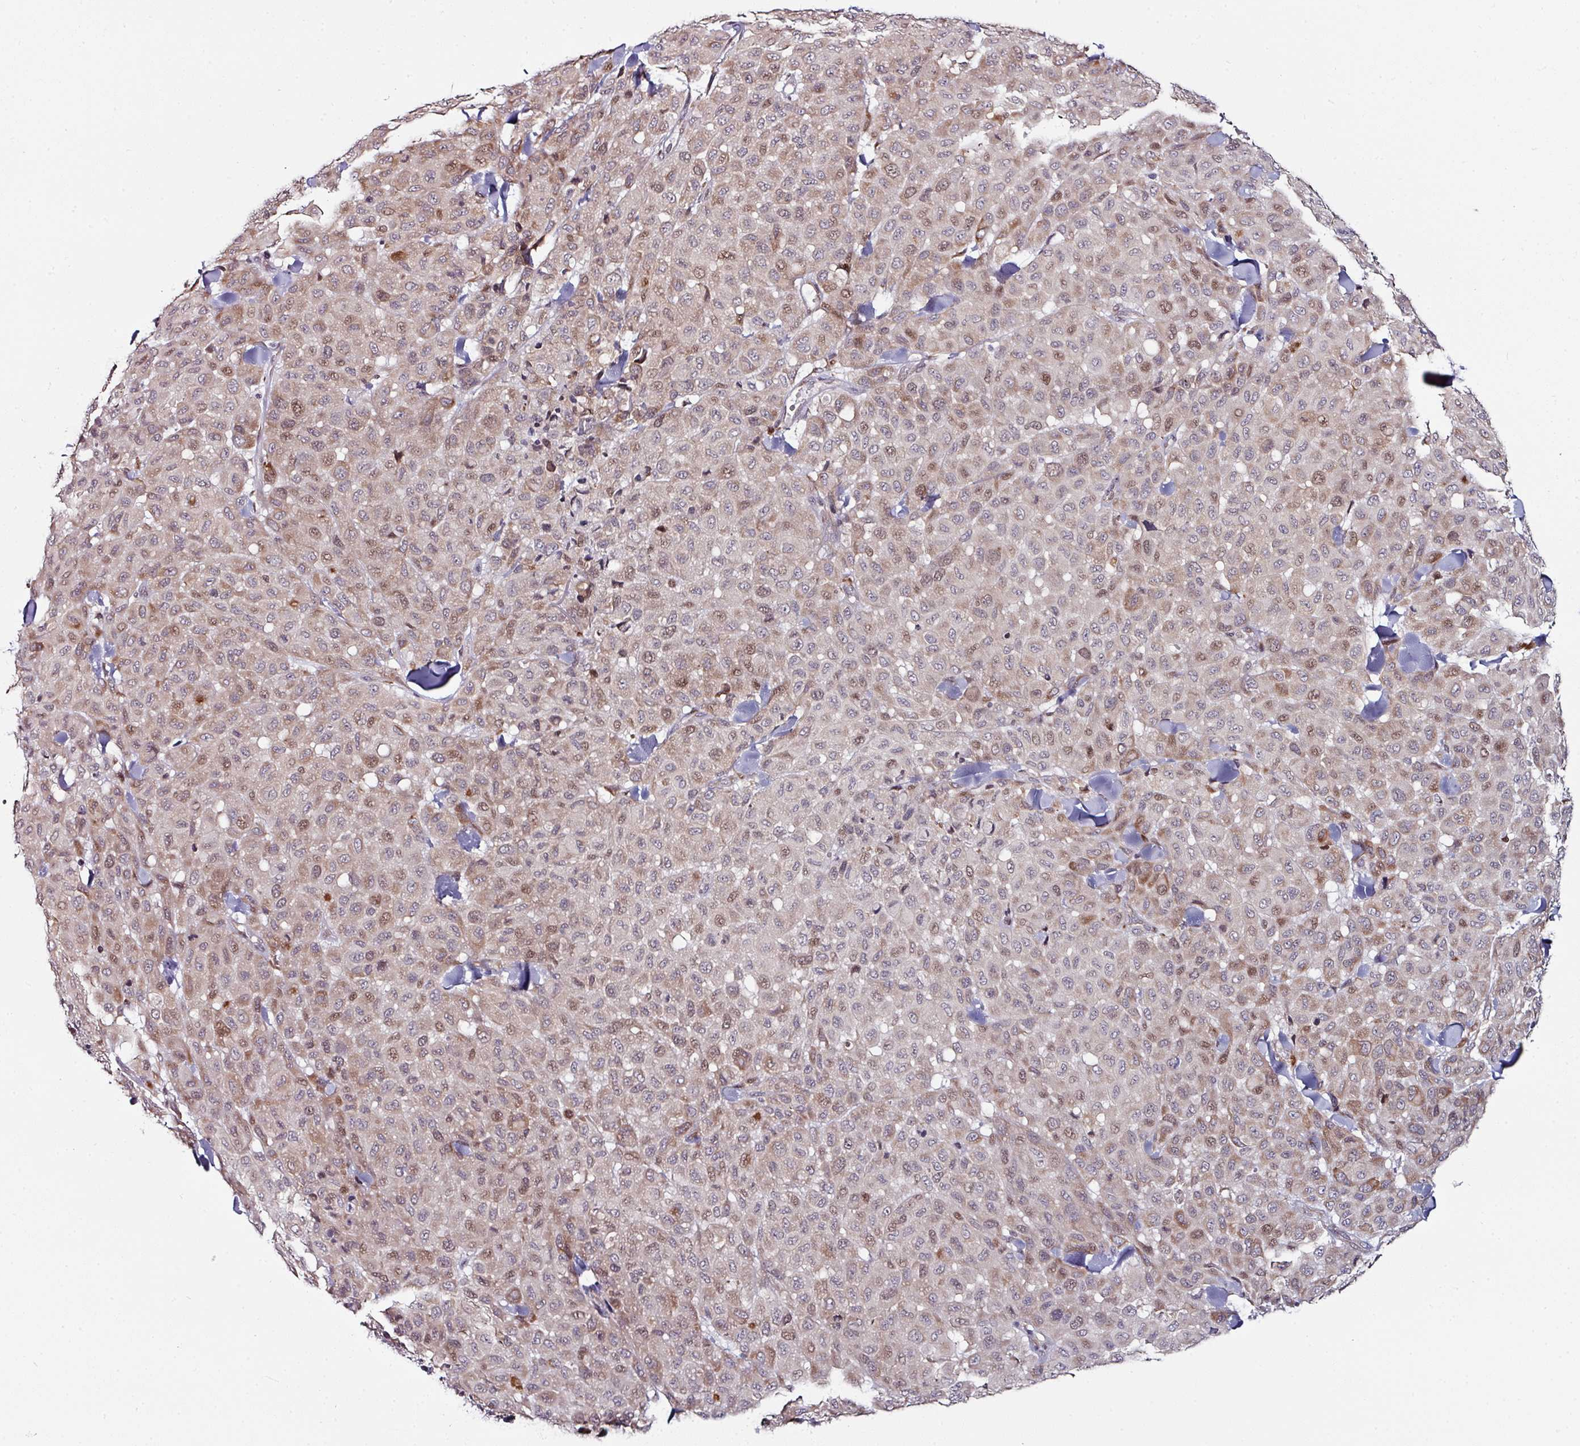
{"staining": {"intensity": "moderate", "quantity": ">75%", "location": "cytoplasmic/membranous,nuclear"}, "tissue": "melanoma", "cell_type": "Tumor cells", "image_type": "cancer", "snomed": [{"axis": "morphology", "description": "Malignant melanoma, Metastatic site"}, {"axis": "topography", "description": "Skin"}], "caption": "Approximately >75% of tumor cells in melanoma reveal moderate cytoplasmic/membranous and nuclear protein positivity as visualized by brown immunohistochemical staining.", "gene": "APOLD1", "patient": {"sex": "female", "age": 81}}